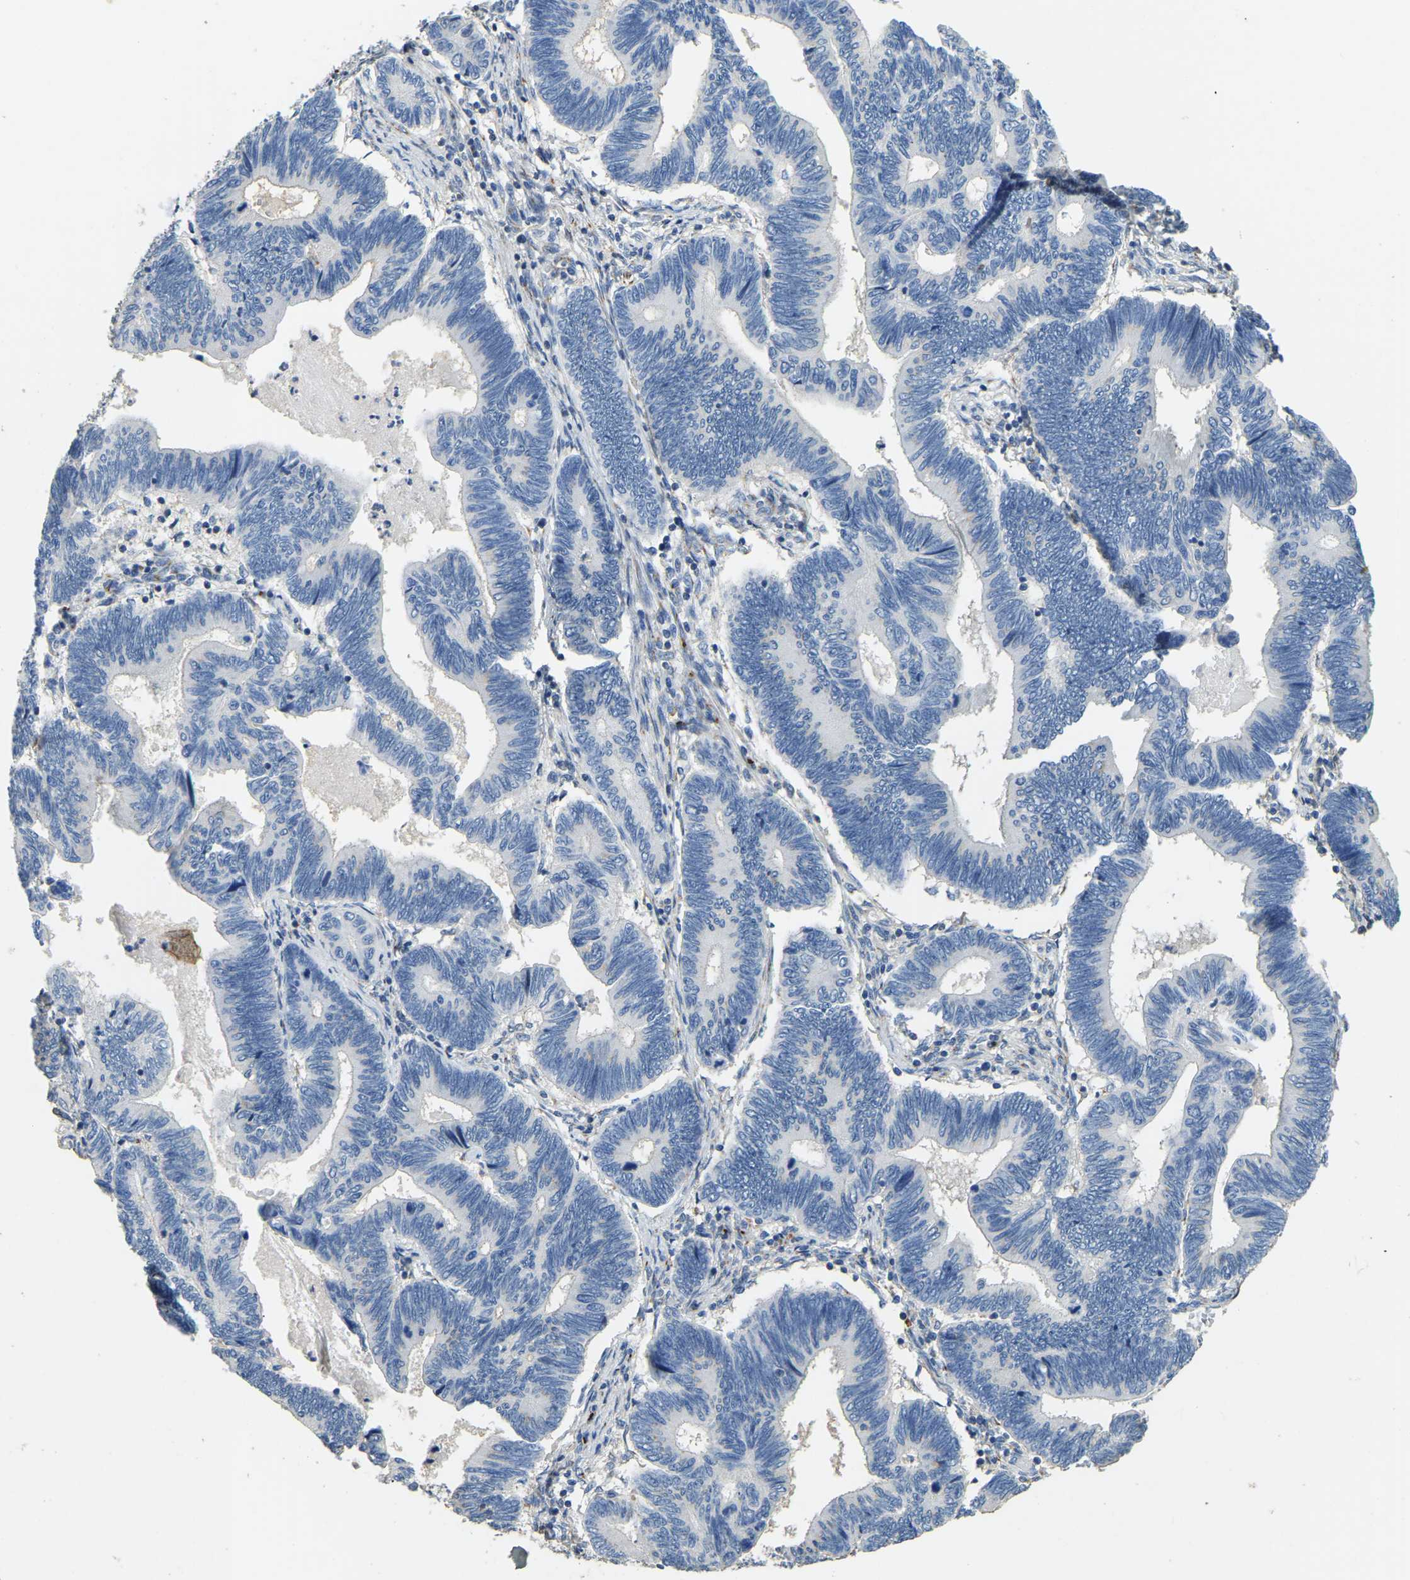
{"staining": {"intensity": "negative", "quantity": "none", "location": "none"}, "tissue": "pancreatic cancer", "cell_type": "Tumor cells", "image_type": "cancer", "snomed": [{"axis": "morphology", "description": "Adenocarcinoma, NOS"}, {"axis": "topography", "description": "Pancreas"}], "caption": "High magnification brightfield microscopy of adenocarcinoma (pancreatic) stained with DAB (3,3'-diaminobenzidine) (brown) and counterstained with hematoxylin (blue): tumor cells show no significant staining.", "gene": "FAM174A", "patient": {"sex": "female", "age": 70}}